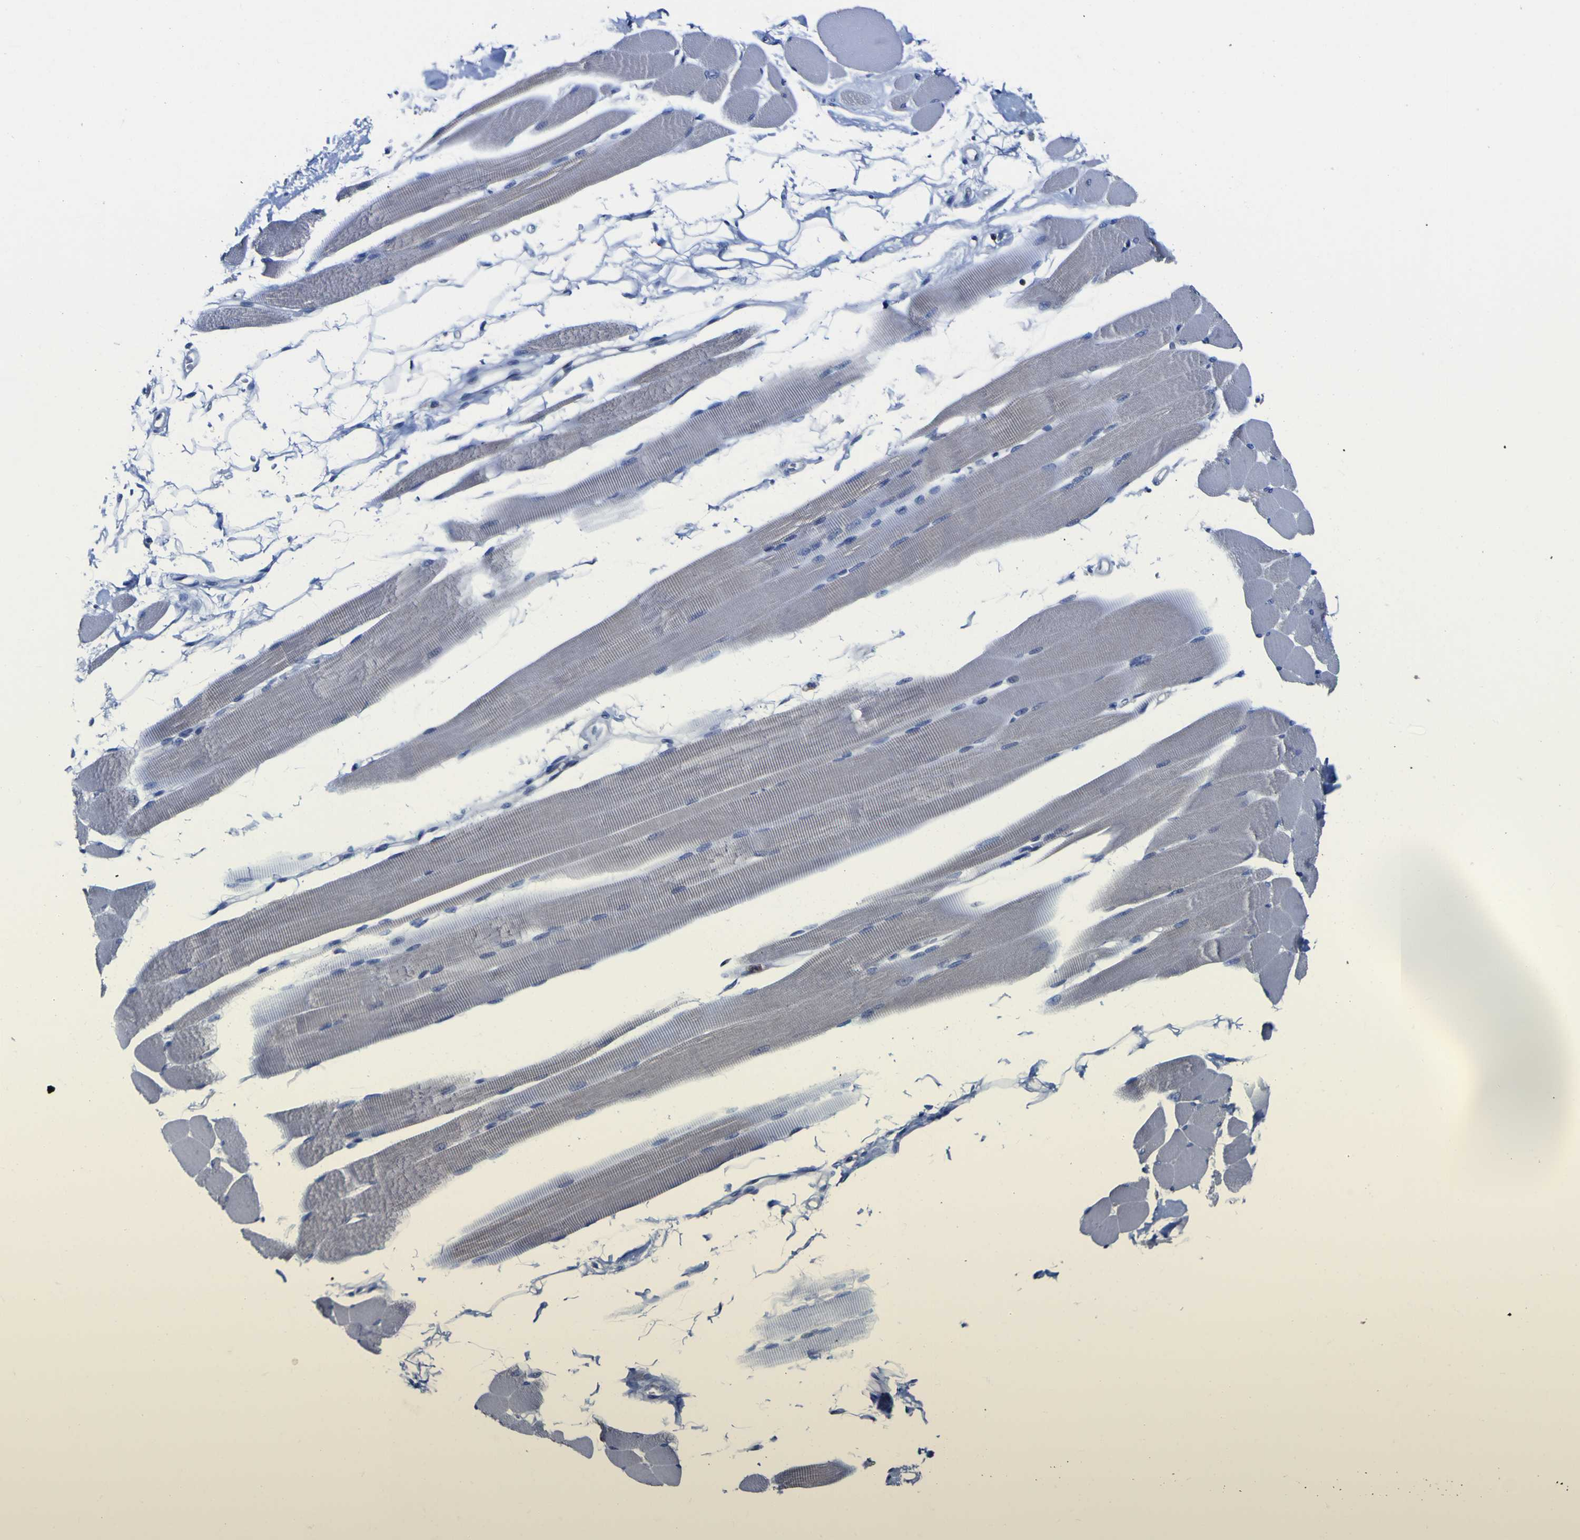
{"staining": {"intensity": "weak", "quantity": "<25%", "location": "cytoplasmic/membranous"}, "tissue": "skeletal muscle", "cell_type": "Myocytes", "image_type": "normal", "snomed": [{"axis": "morphology", "description": "Normal tissue, NOS"}, {"axis": "topography", "description": "Skeletal muscle"}, {"axis": "topography", "description": "Peripheral nerve tissue"}], "caption": "Skeletal muscle stained for a protein using IHC demonstrates no staining myocytes.", "gene": "CASP6", "patient": {"sex": "female", "age": 84}}